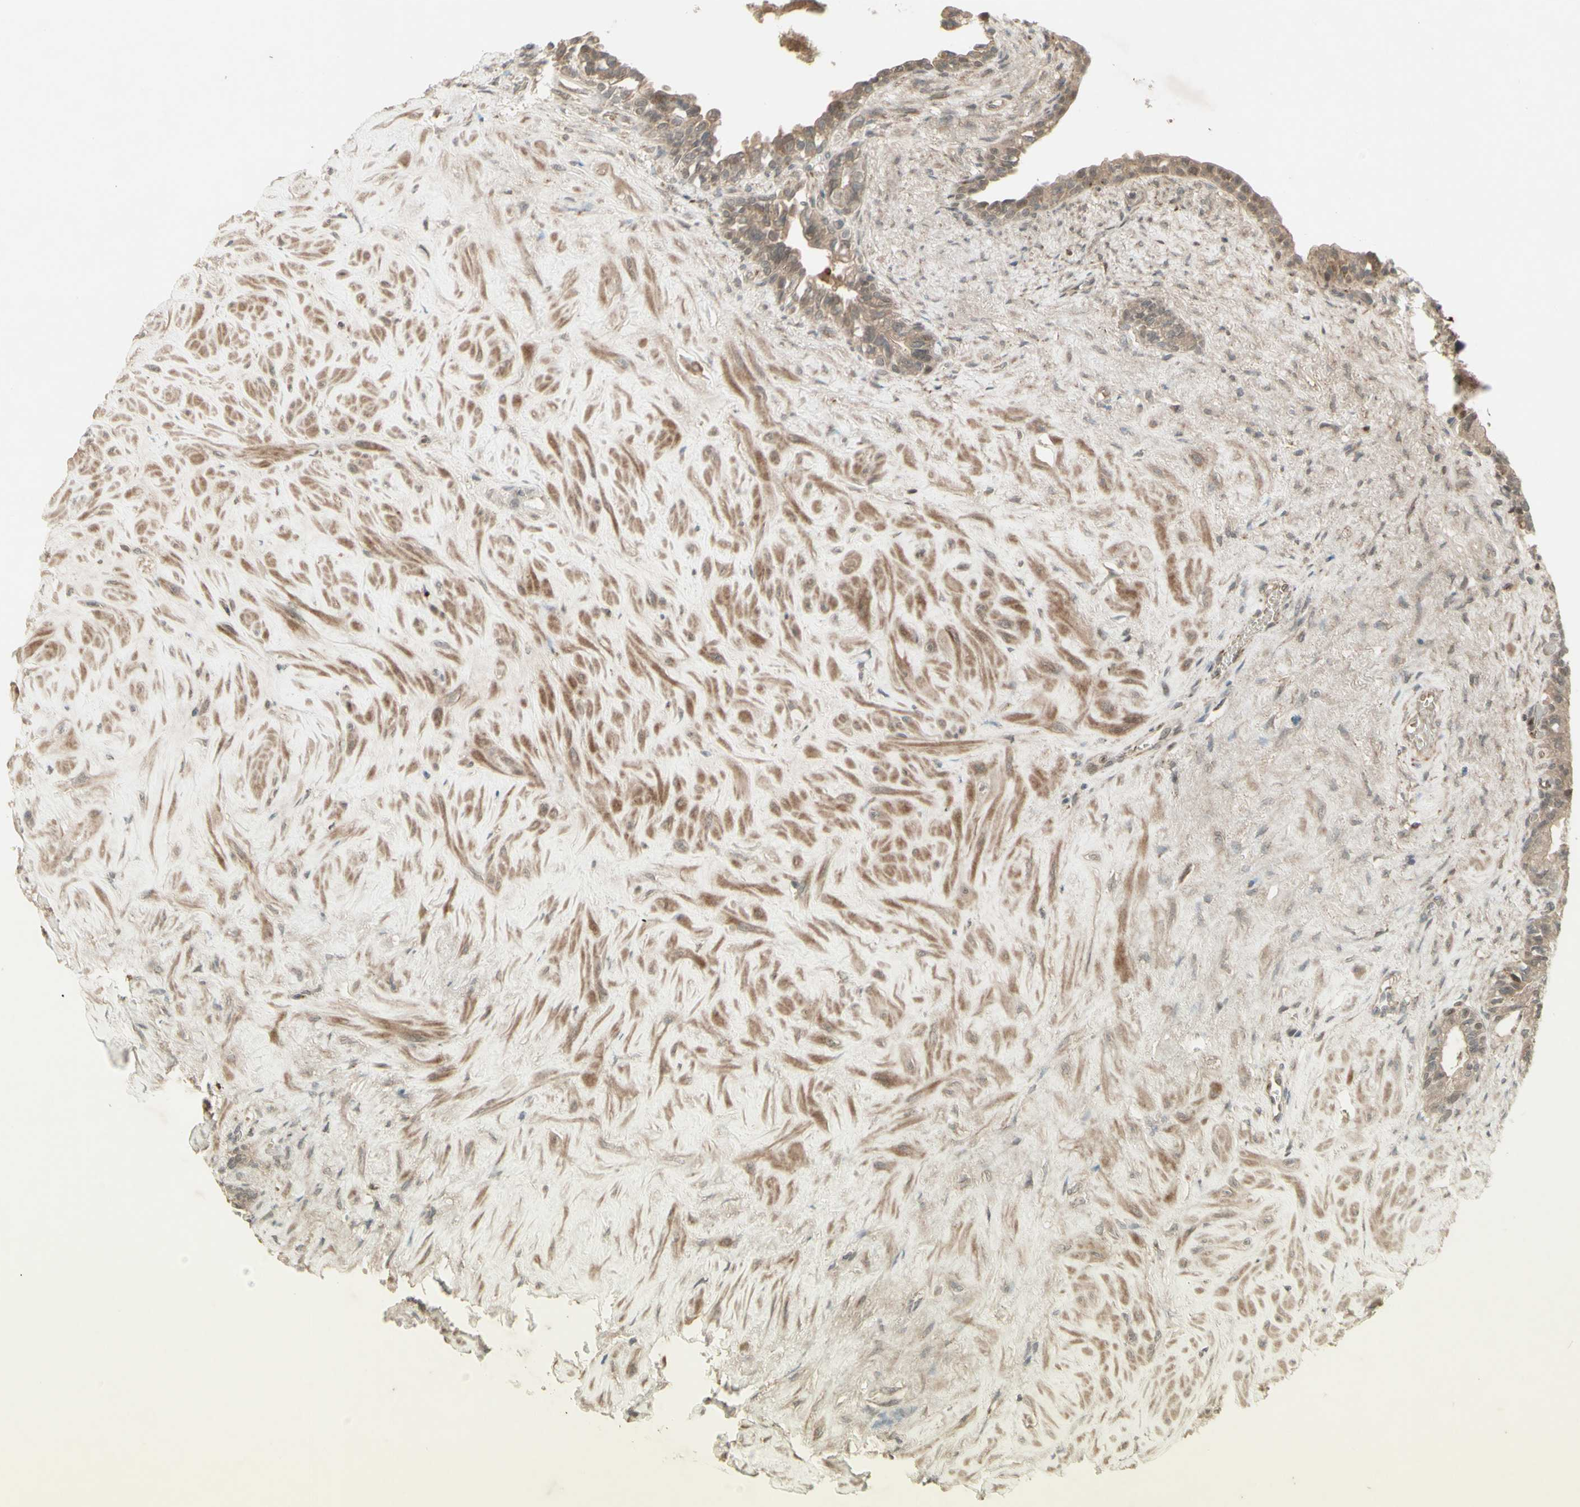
{"staining": {"intensity": "weak", "quantity": ">75%", "location": "cytoplasmic/membranous,nuclear"}, "tissue": "seminal vesicle", "cell_type": "Glandular cells", "image_type": "normal", "snomed": [{"axis": "morphology", "description": "Normal tissue, NOS"}, {"axis": "topography", "description": "Seminal veicle"}], "caption": "This histopathology image shows IHC staining of unremarkable human seminal vesicle, with low weak cytoplasmic/membranous,nuclear staining in approximately >75% of glandular cells.", "gene": "MSH6", "patient": {"sex": "male", "age": 63}}